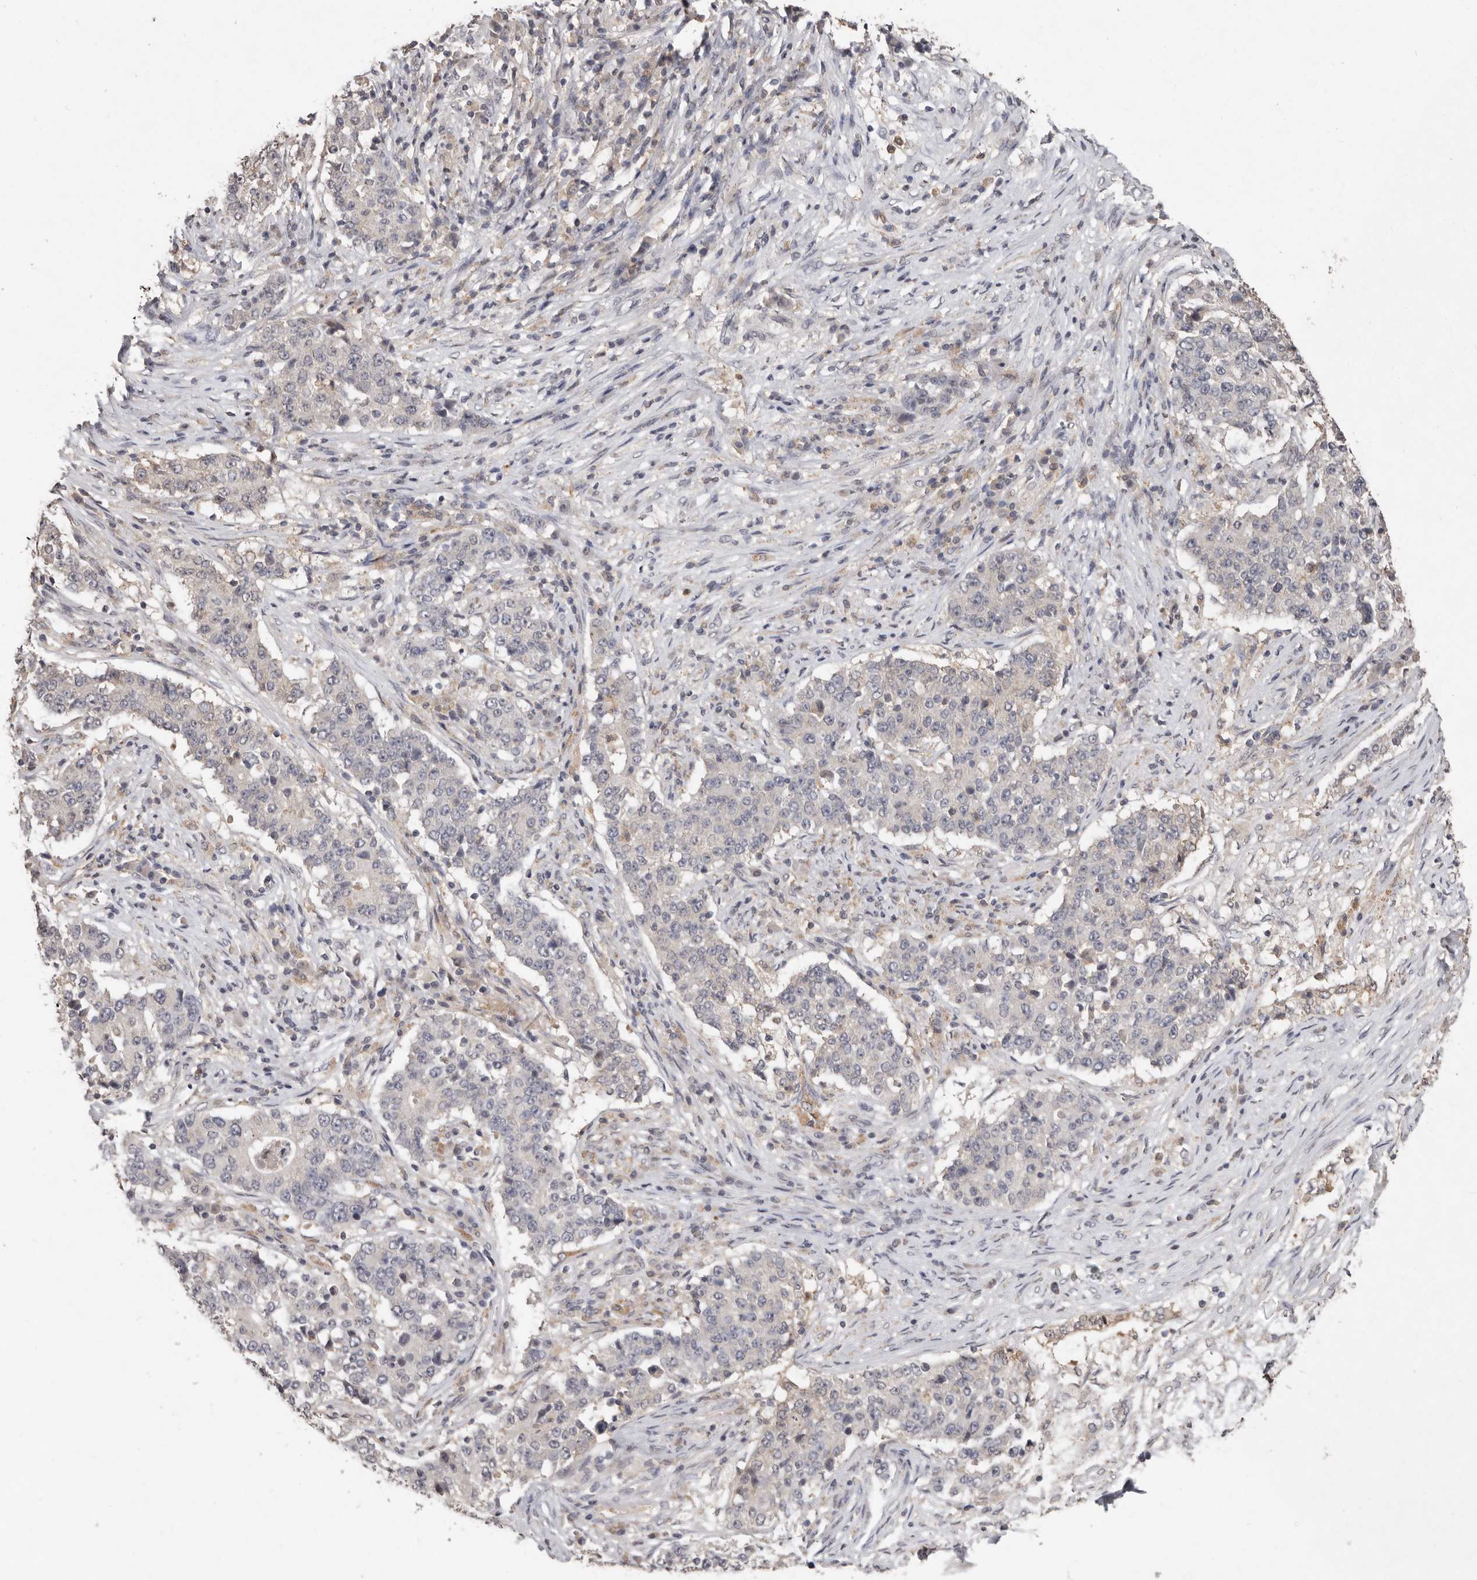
{"staining": {"intensity": "negative", "quantity": "none", "location": "none"}, "tissue": "stomach cancer", "cell_type": "Tumor cells", "image_type": "cancer", "snomed": [{"axis": "morphology", "description": "Adenocarcinoma, NOS"}, {"axis": "topography", "description": "Stomach"}], "caption": "This photomicrograph is of stomach cancer stained with immunohistochemistry (IHC) to label a protein in brown with the nuclei are counter-stained blue. There is no expression in tumor cells.", "gene": "SULT1E1", "patient": {"sex": "male", "age": 59}}